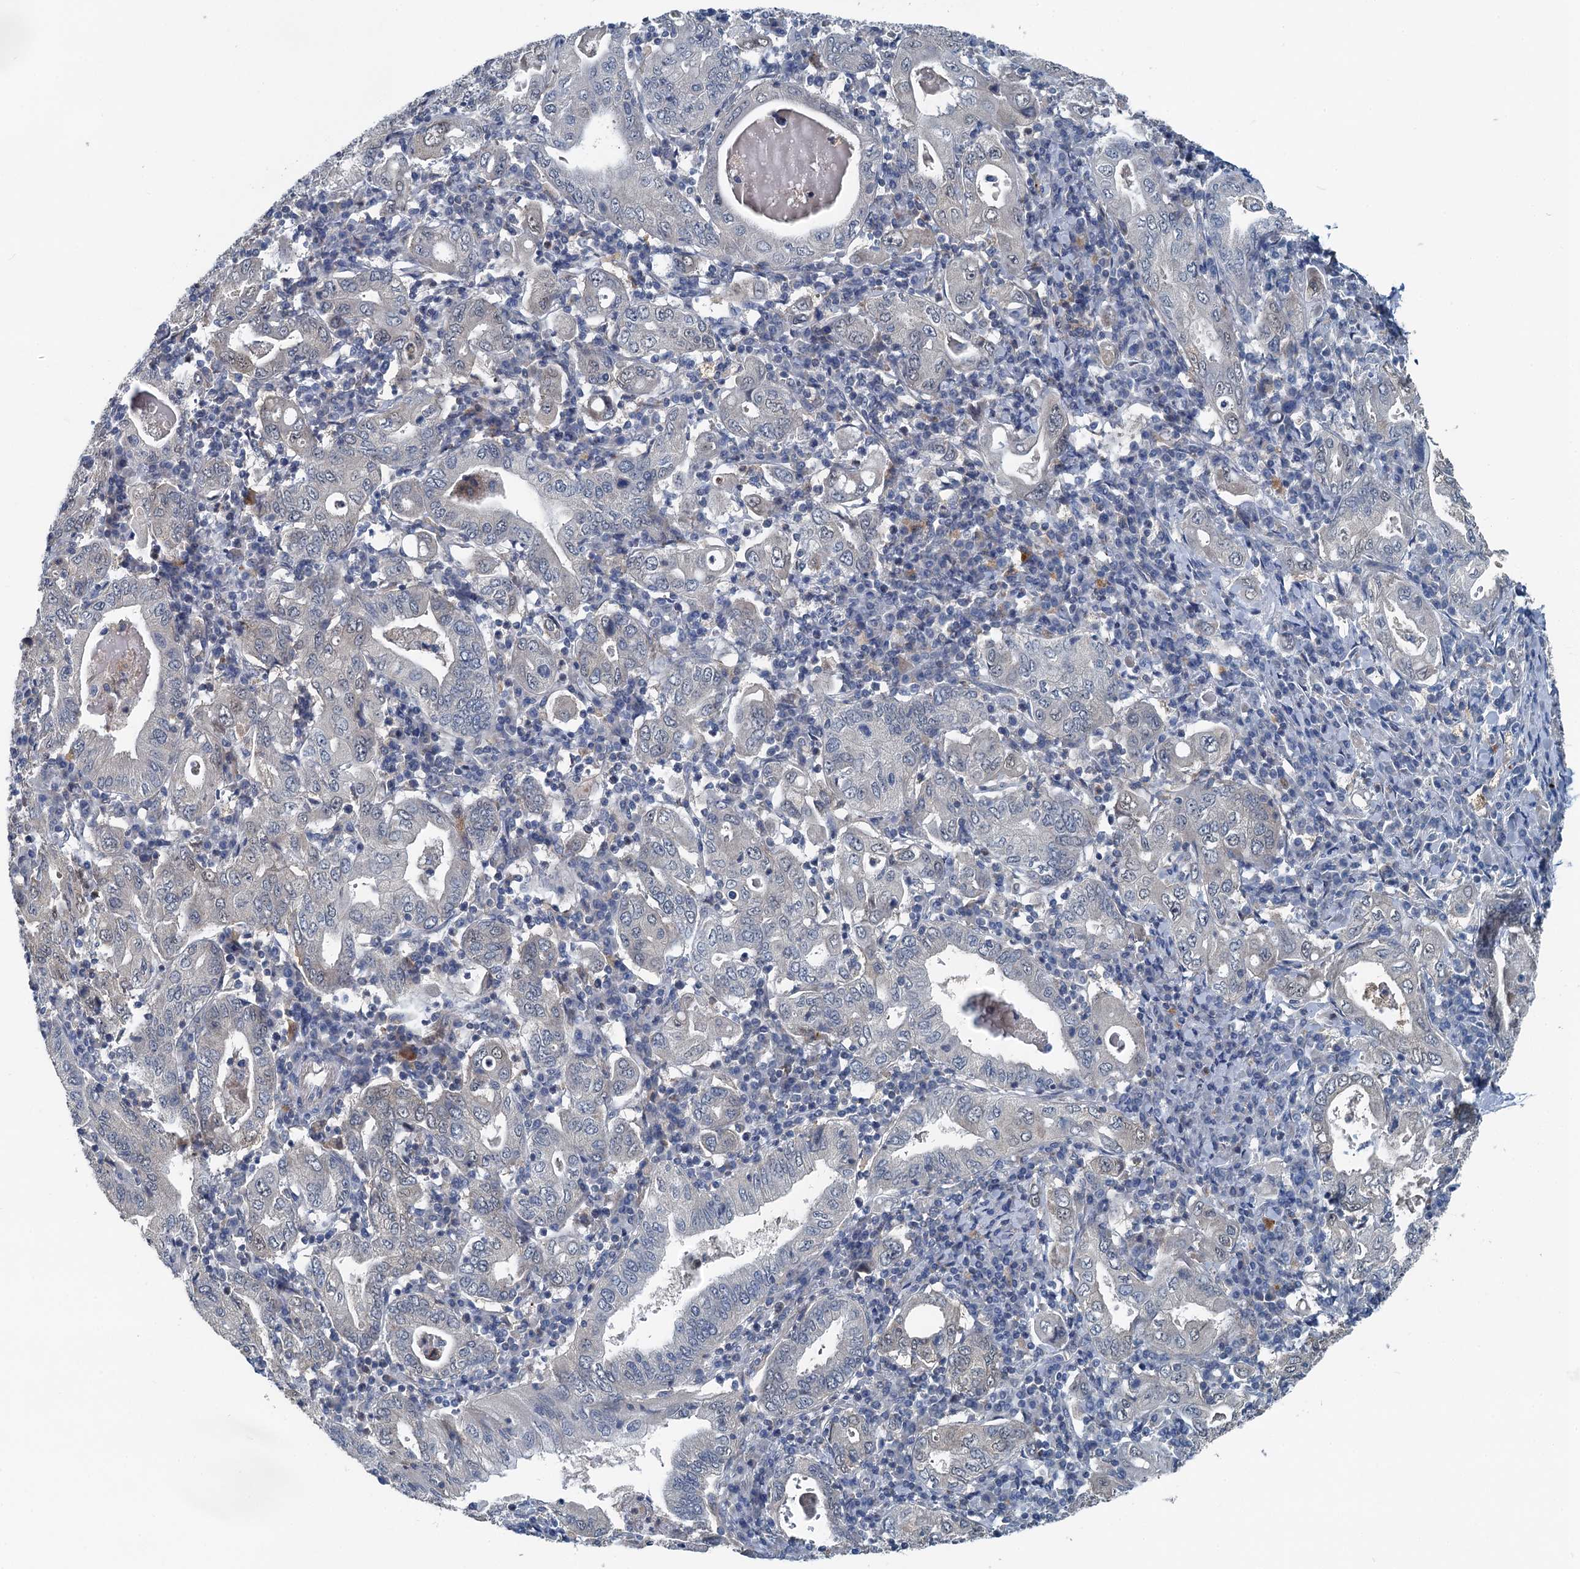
{"staining": {"intensity": "negative", "quantity": "none", "location": "none"}, "tissue": "stomach cancer", "cell_type": "Tumor cells", "image_type": "cancer", "snomed": [{"axis": "morphology", "description": "Normal tissue, NOS"}, {"axis": "morphology", "description": "Adenocarcinoma, NOS"}, {"axis": "topography", "description": "Esophagus"}, {"axis": "topography", "description": "Stomach, upper"}, {"axis": "topography", "description": "Peripheral nerve tissue"}], "caption": "DAB (3,3'-diaminobenzidine) immunohistochemical staining of human stomach cancer displays no significant positivity in tumor cells.", "gene": "GCLM", "patient": {"sex": "male", "age": 62}}